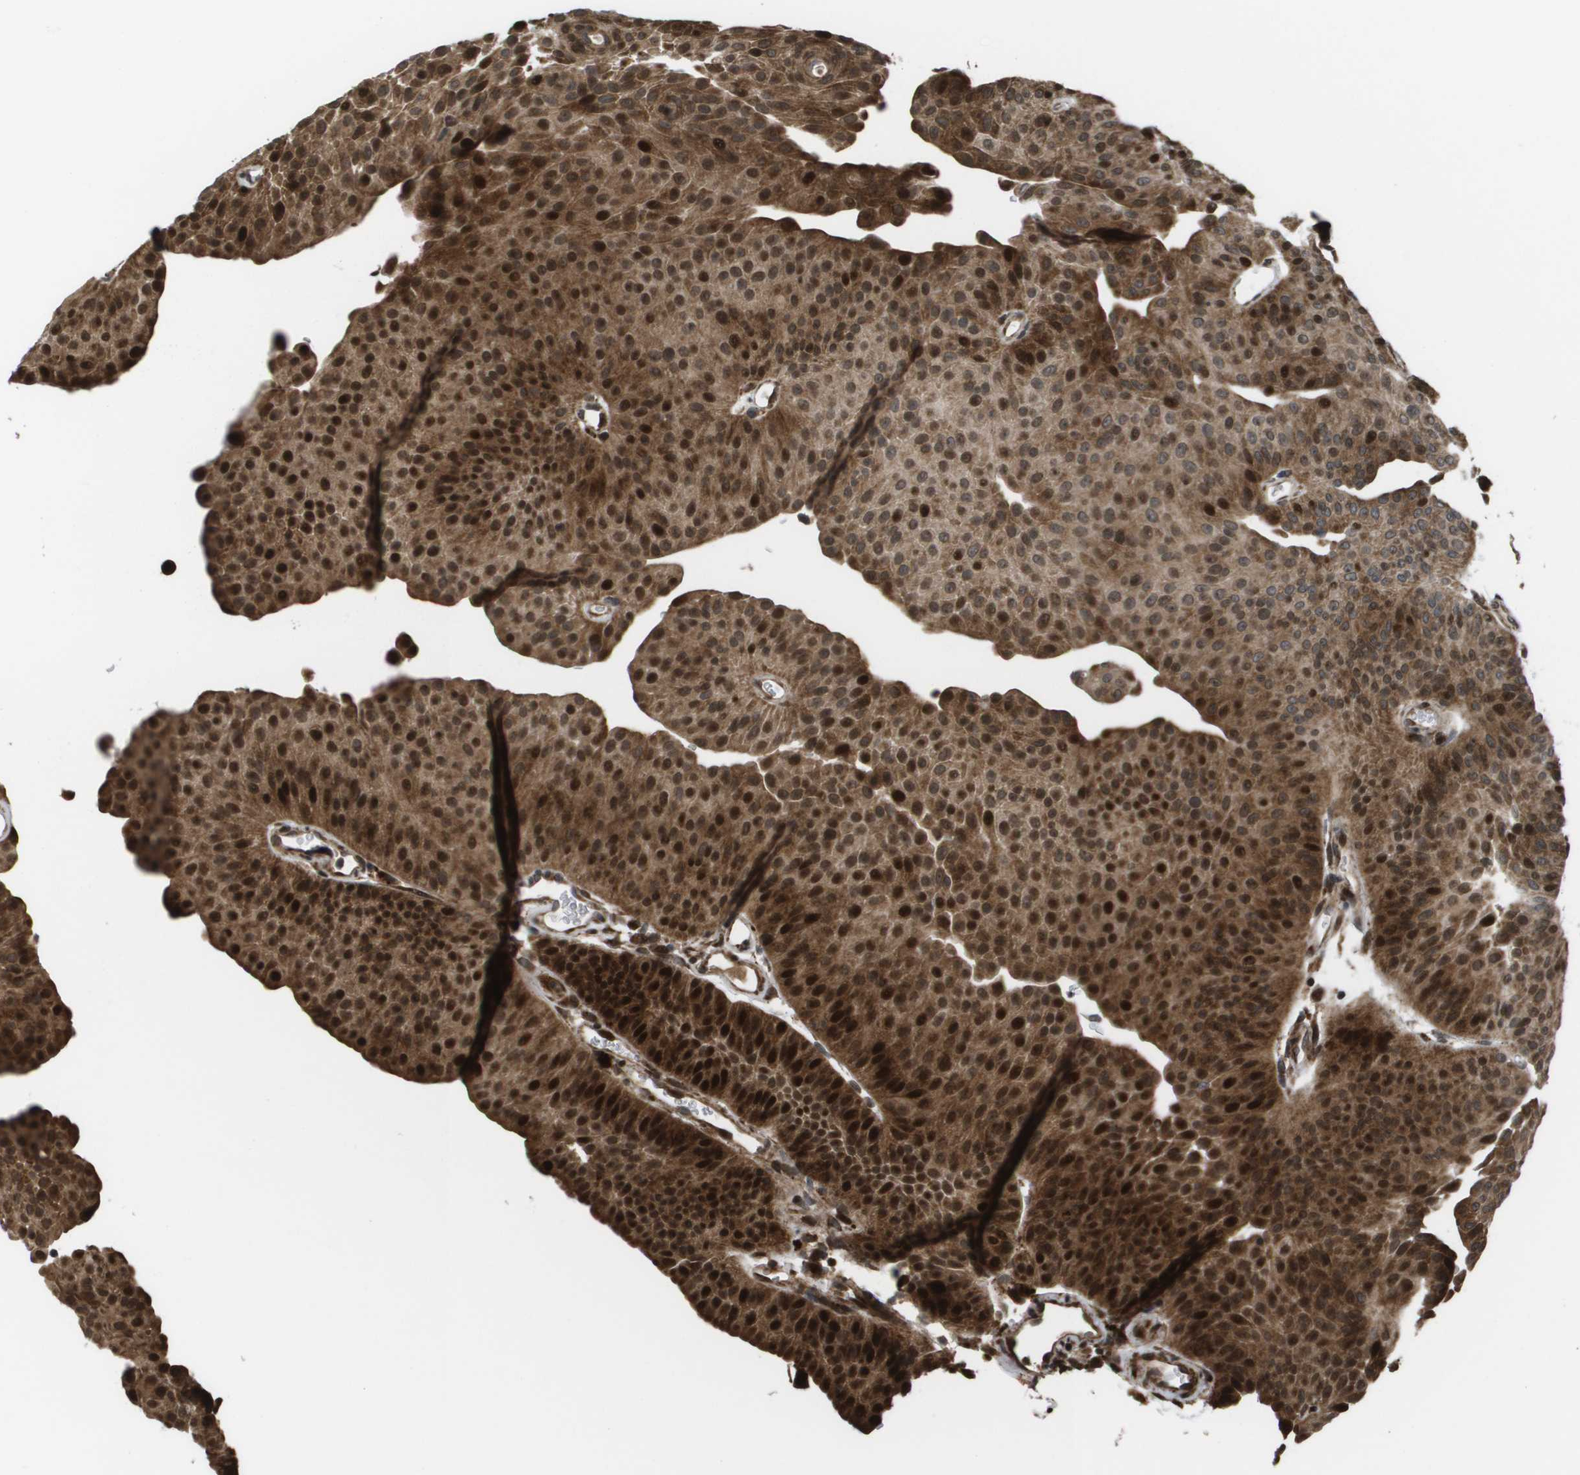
{"staining": {"intensity": "strong", "quantity": ">75%", "location": "cytoplasmic/membranous,nuclear"}, "tissue": "urothelial cancer", "cell_type": "Tumor cells", "image_type": "cancer", "snomed": [{"axis": "morphology", "description": "Urothelial carcinoma, Low grade"}, {"axis": "topography", "description": "Urinary bladder"}], "caption": "Immunohistochemical staining of human low-grade urothelial carcinoma demonstrates strong cytoplasmic/membranous and nuclear protein positivity in approximately >75% of tumor cells.", "gene": "AXIN2", "patient": {"sex": "female", "age": 60}}